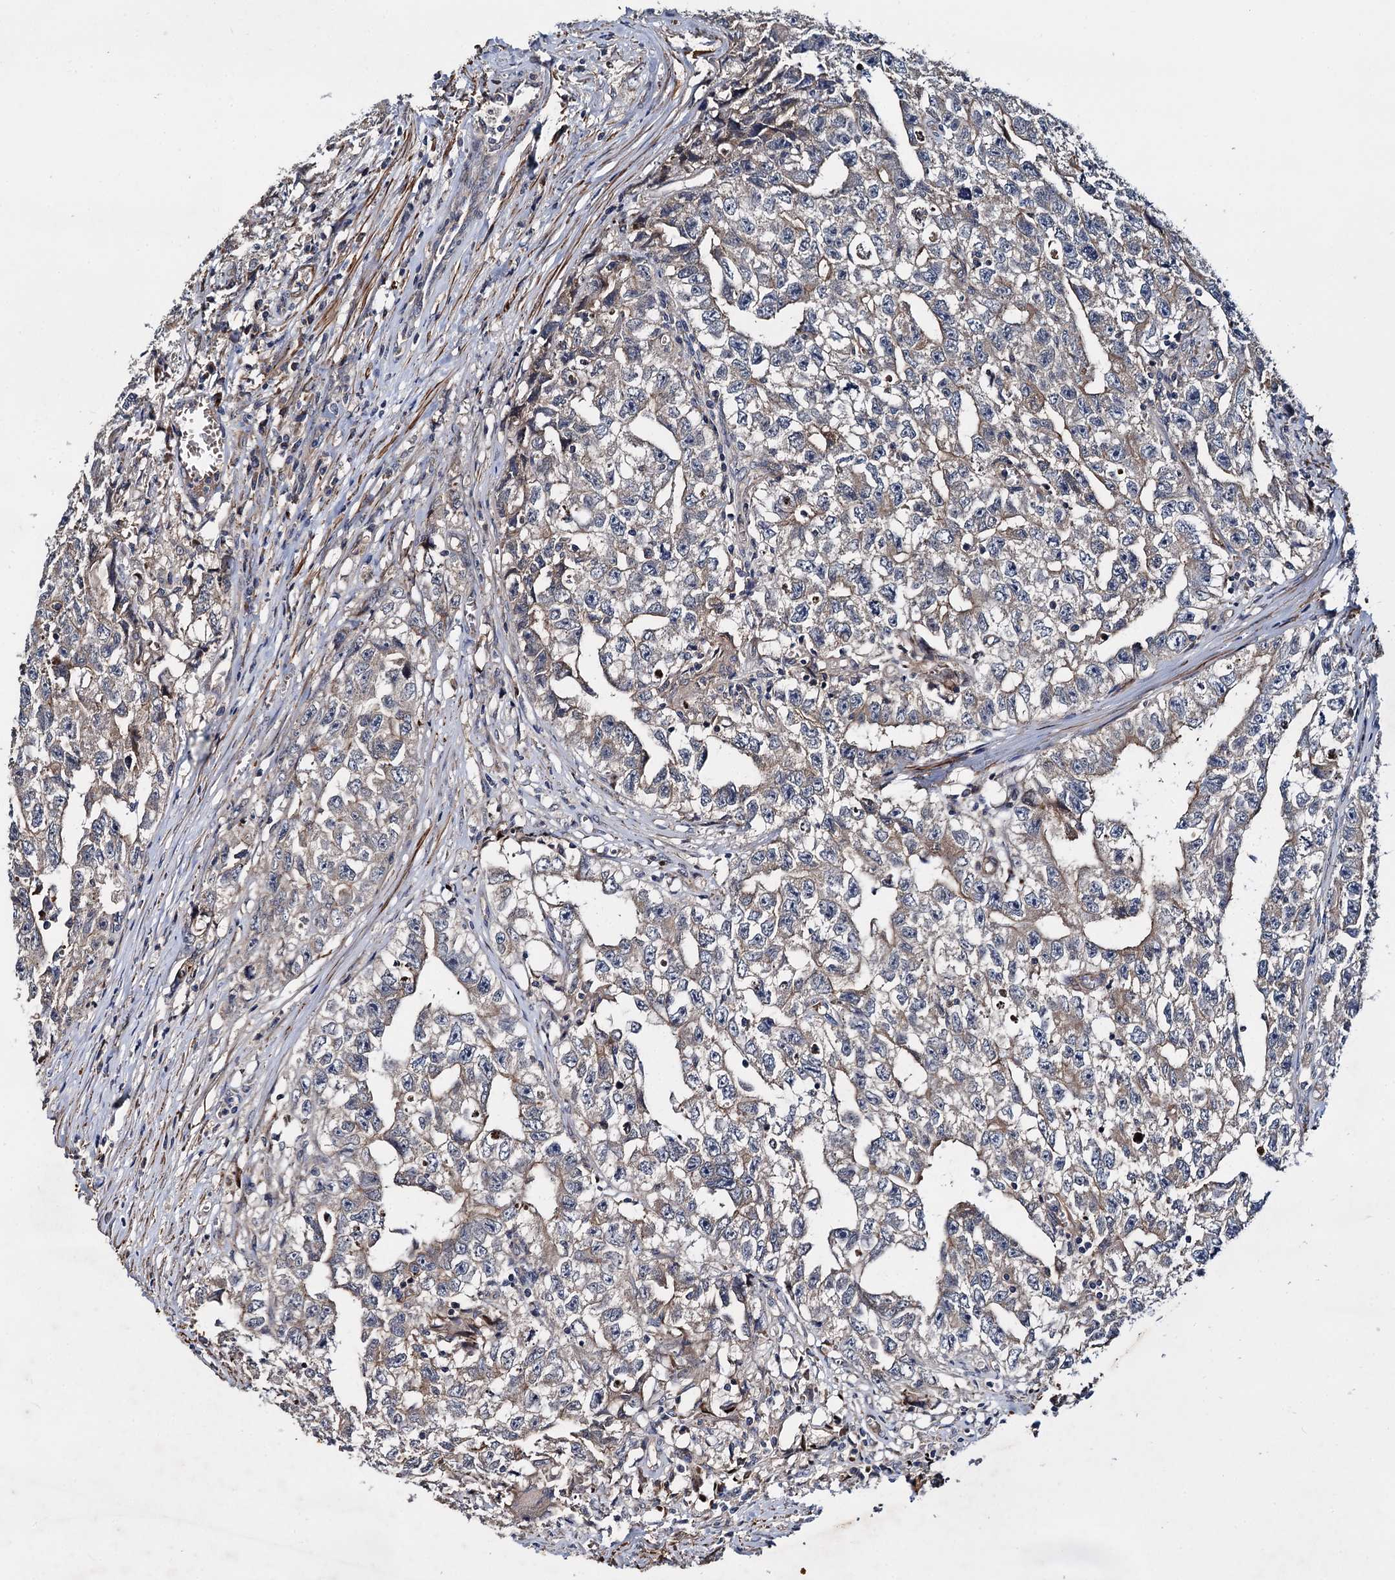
{"staining": {"intensity": "weak", "quantity": "<25%", "location": "cytoplasmic/membranous"}, "tissue": "testis cancer", "cell_type": "Tumor cells", "image_type": "cancer", "snomed": [{"axis": "morphology", "description": "Seminoma, NOS"}, {"axis": "morphology", "description": "Carcinoma, Embryonal, NOS"}, {"axis": "topography", "description": "Testis"}], "caption": "Tumor cells are negative for protein expression in human seminoma (testis).", "gene": "ISM2", "patient": {"sex": "male", "age": 43}}